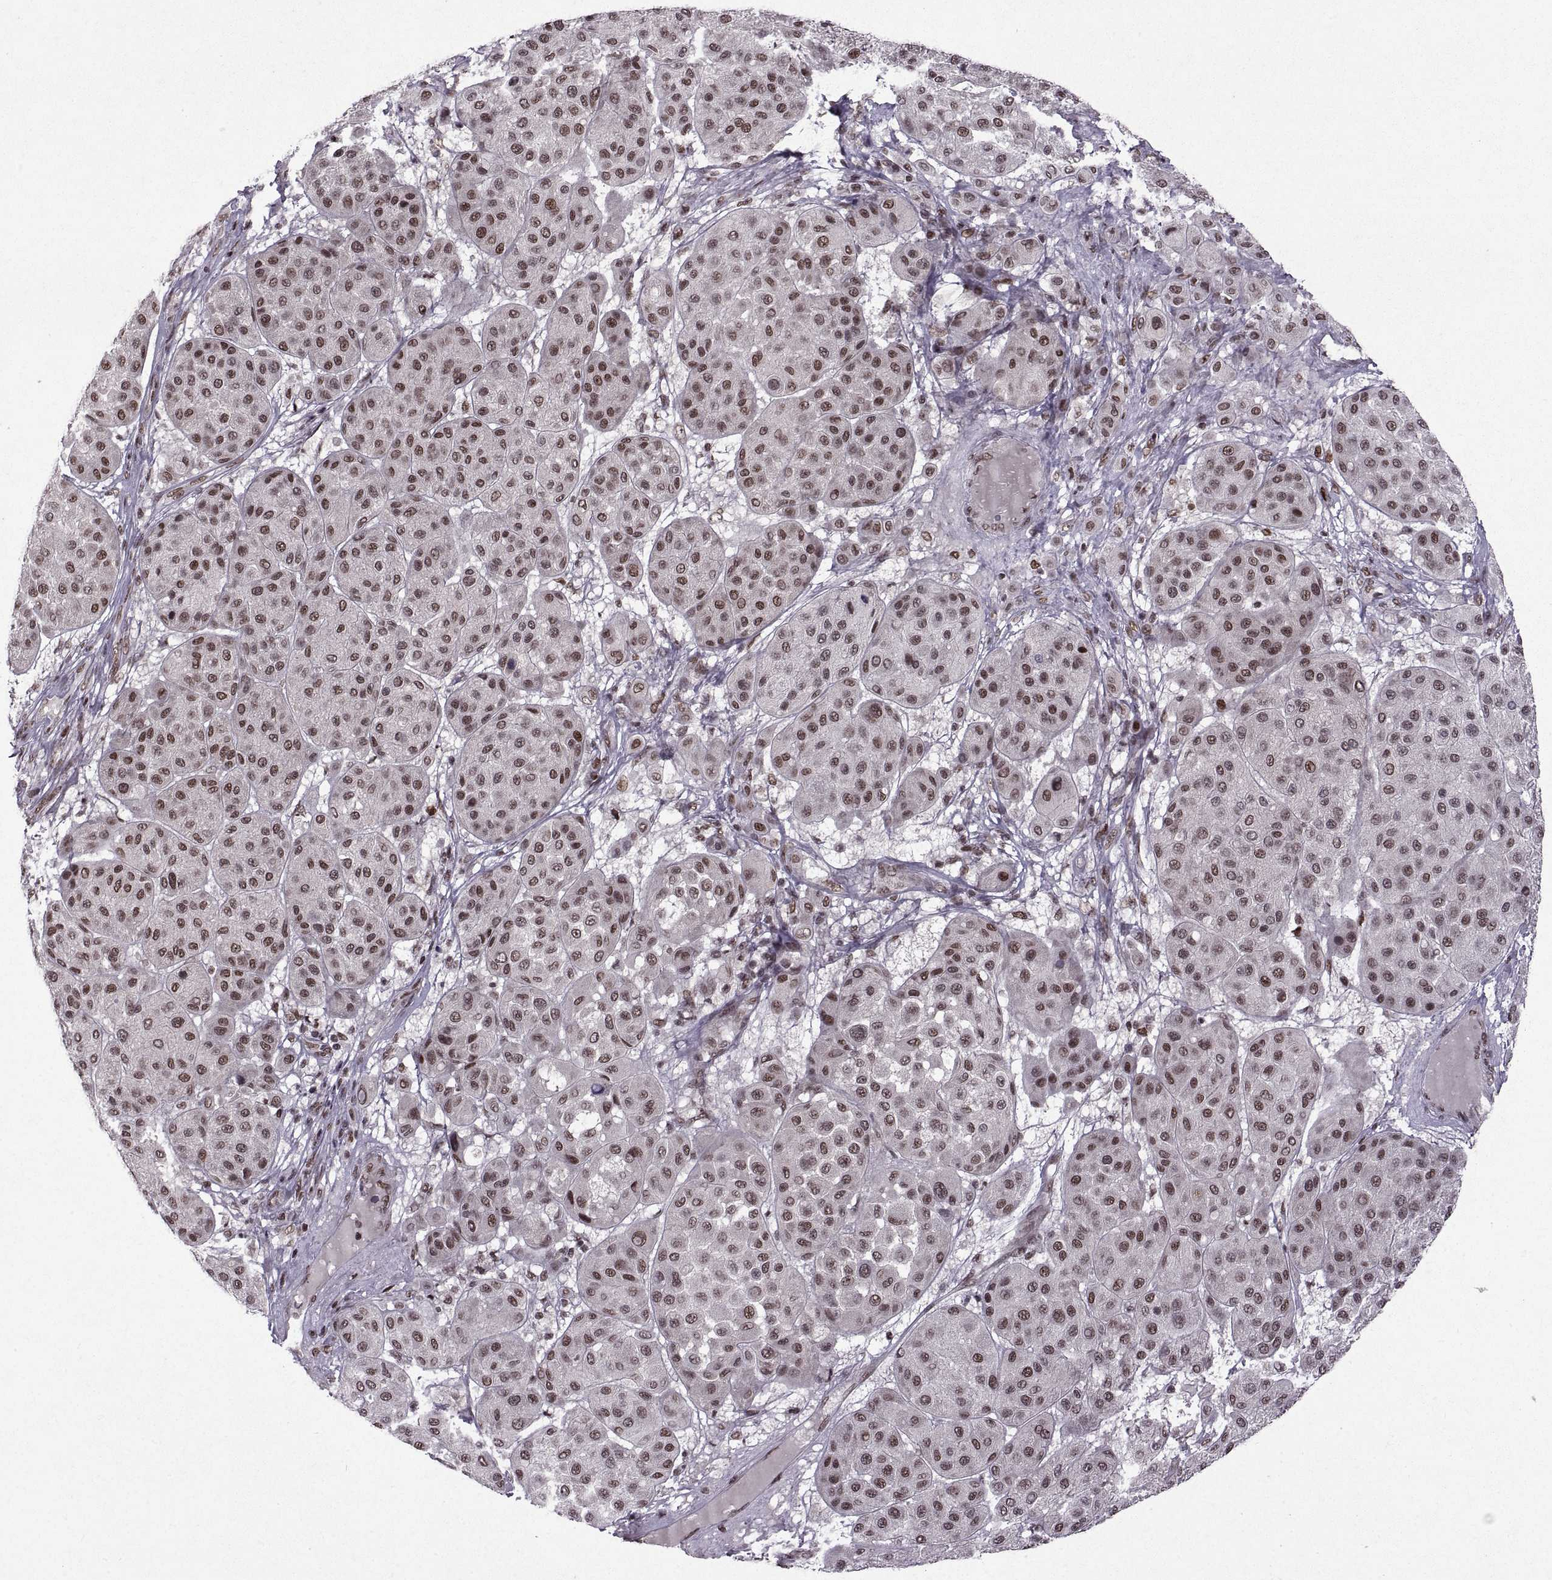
{"staining": {"intensity": "strong", "quantity": ">75%", "location": "nuclear"}, "tissue": "melanoma", "cell_type": "Tumor cells", "image_type": "cancer", "snomed": [{"axis": "morphology", "description": "Malignant melanoma, Metastatic site"}, {"axis": "topography", "description": "Smooth muscle"}], "caption": "Strong nuclear positivity for a protein is appreciated in approximately >75% of tumor cells of melanoma using IHC.", "gene": "MT1E", "patient": {"sex": "male", "age": 41}}